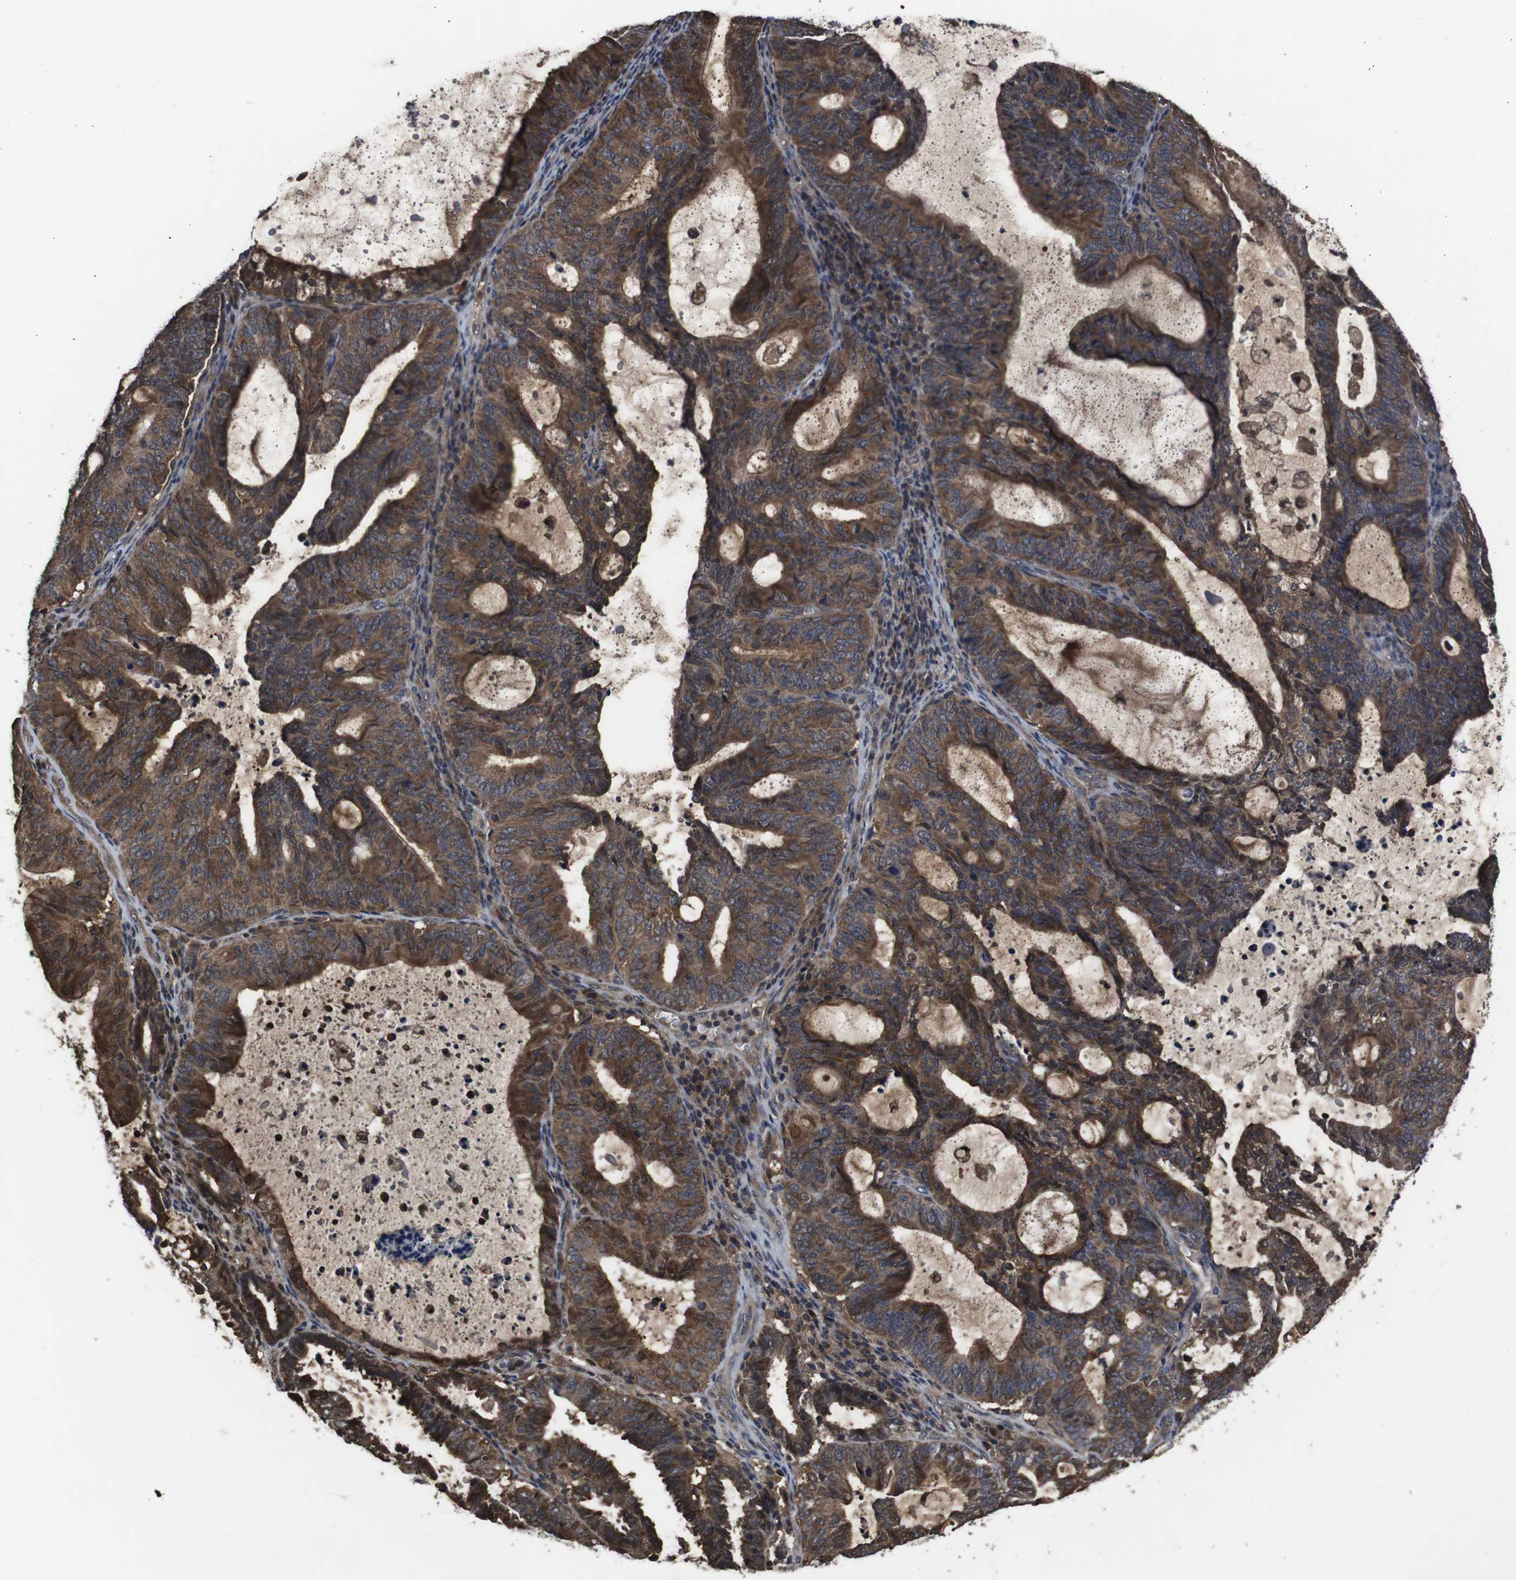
{"staining": {"intensity": "strong", "quantity": ">75%", "location": "cytoplasmic/membranous"}, "tissue": "endometrial cancer", "cell_type": "Tumor cells", "image_type": "cancer", "snomed": [{"axis": "morphology", "description": "Adenocarcinoma, NOS"}, {"axis": "topography", "description": "Uterus"}], "caption": "High-power microscopy captured an immunohistochemistry histopathology image of endometrial cancer (adenocarcinoma), revealing strong cytoplasmic/membranous positivity in approximately >75% of tumor cells.", "gene": "CXCL11", "patient": {"sex": "female", "age": 83}}